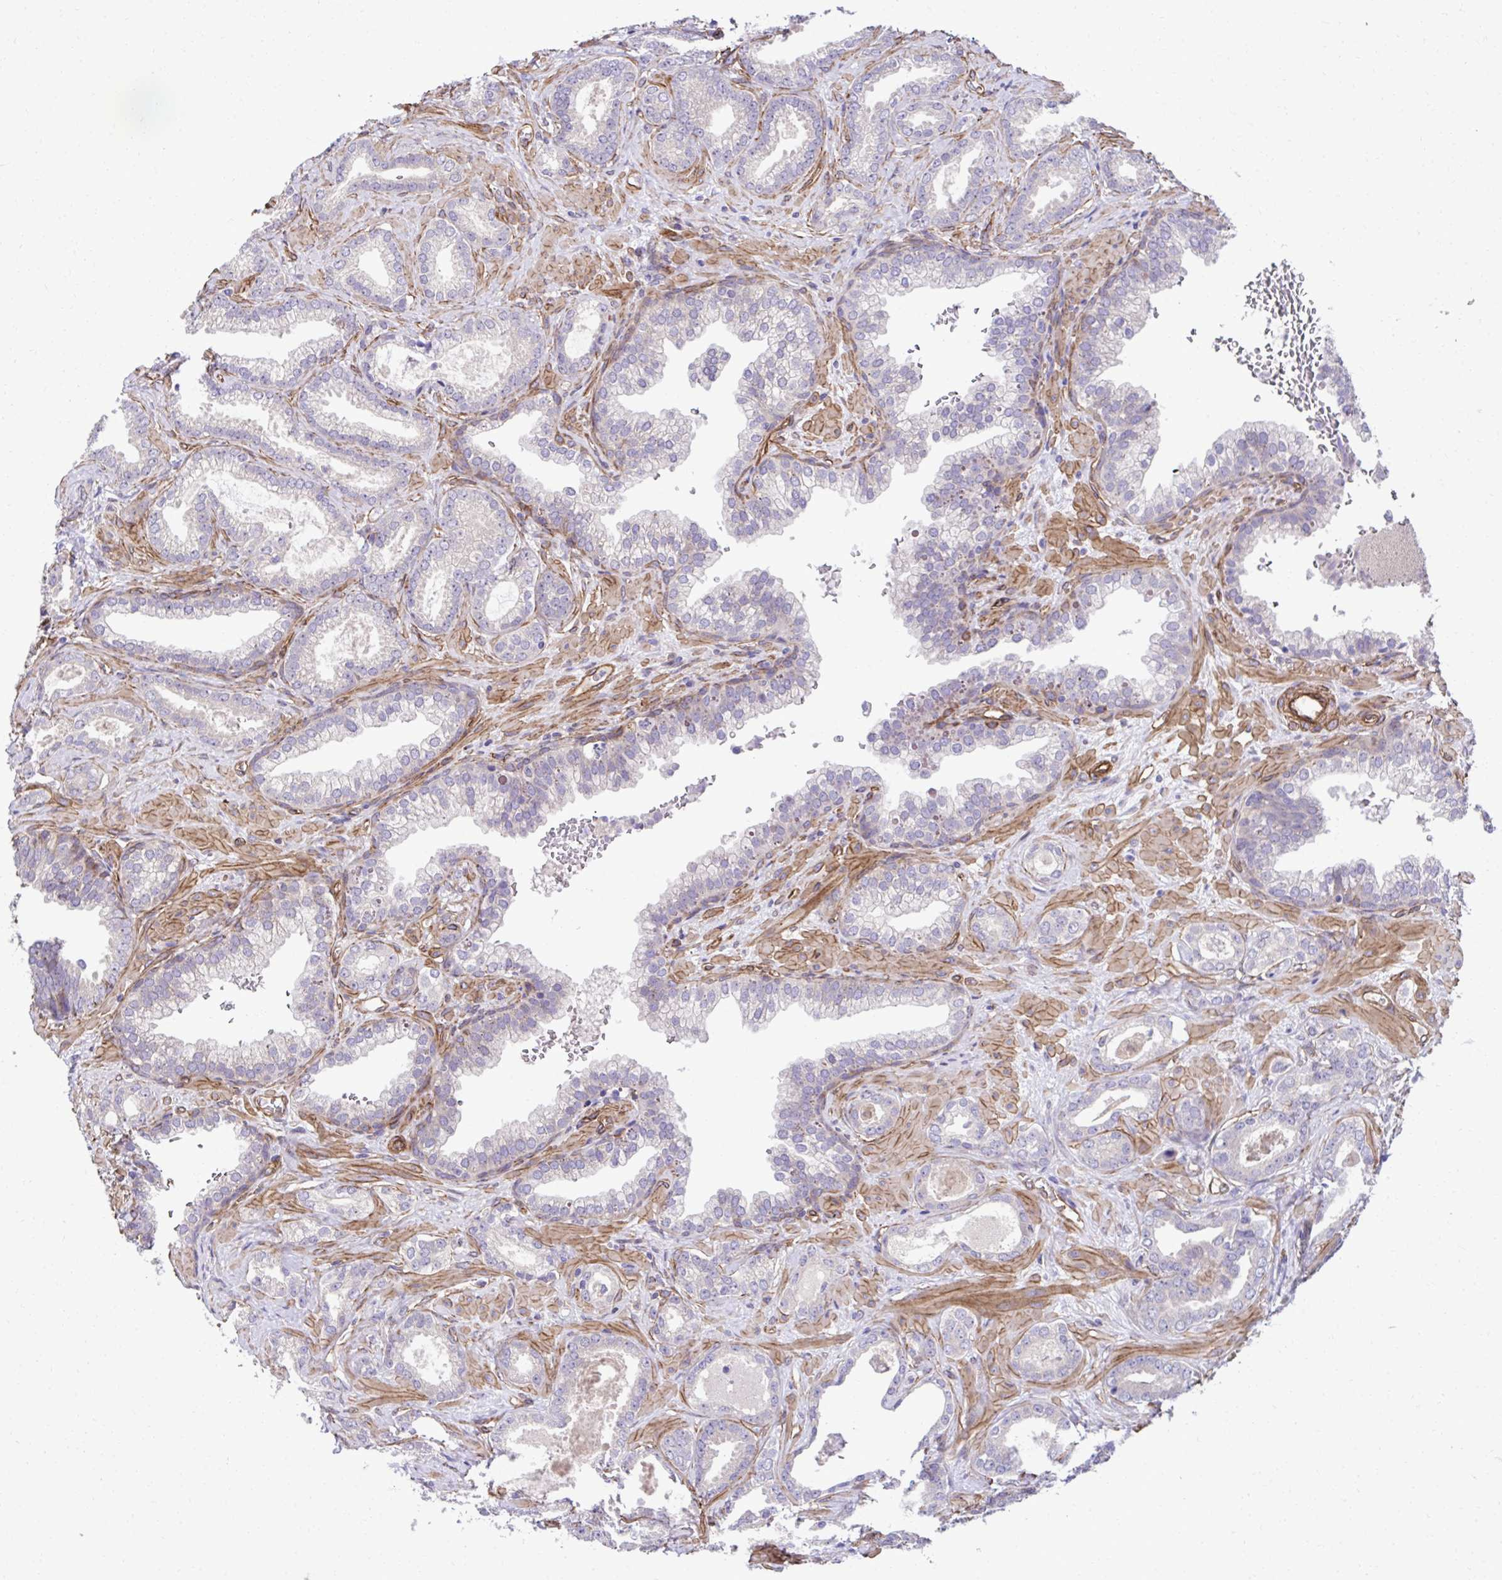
{"staining": {"intensity": "negative", "quantity": "none", "location": "none"}, "tissue": "prostate cancer", "cell_type": "Tumor cells", "image_type": "cancer", "snomed": [{"axis": "morphology", "description": "Adenocarcinoma, High grade"}, {"axis": "topography", "description": "Prostate"}], "caption": "High magnification brightfield microscopy of prostate adenocarcinoma (high-grade) stained with DAB (brown) and counterstained with hematoxylin (blue): tumor cells show no significant positivity. Nuclei are stained in blue.", "gene": "TRIM52", "patient": {"sex": "male", "age": 58}}